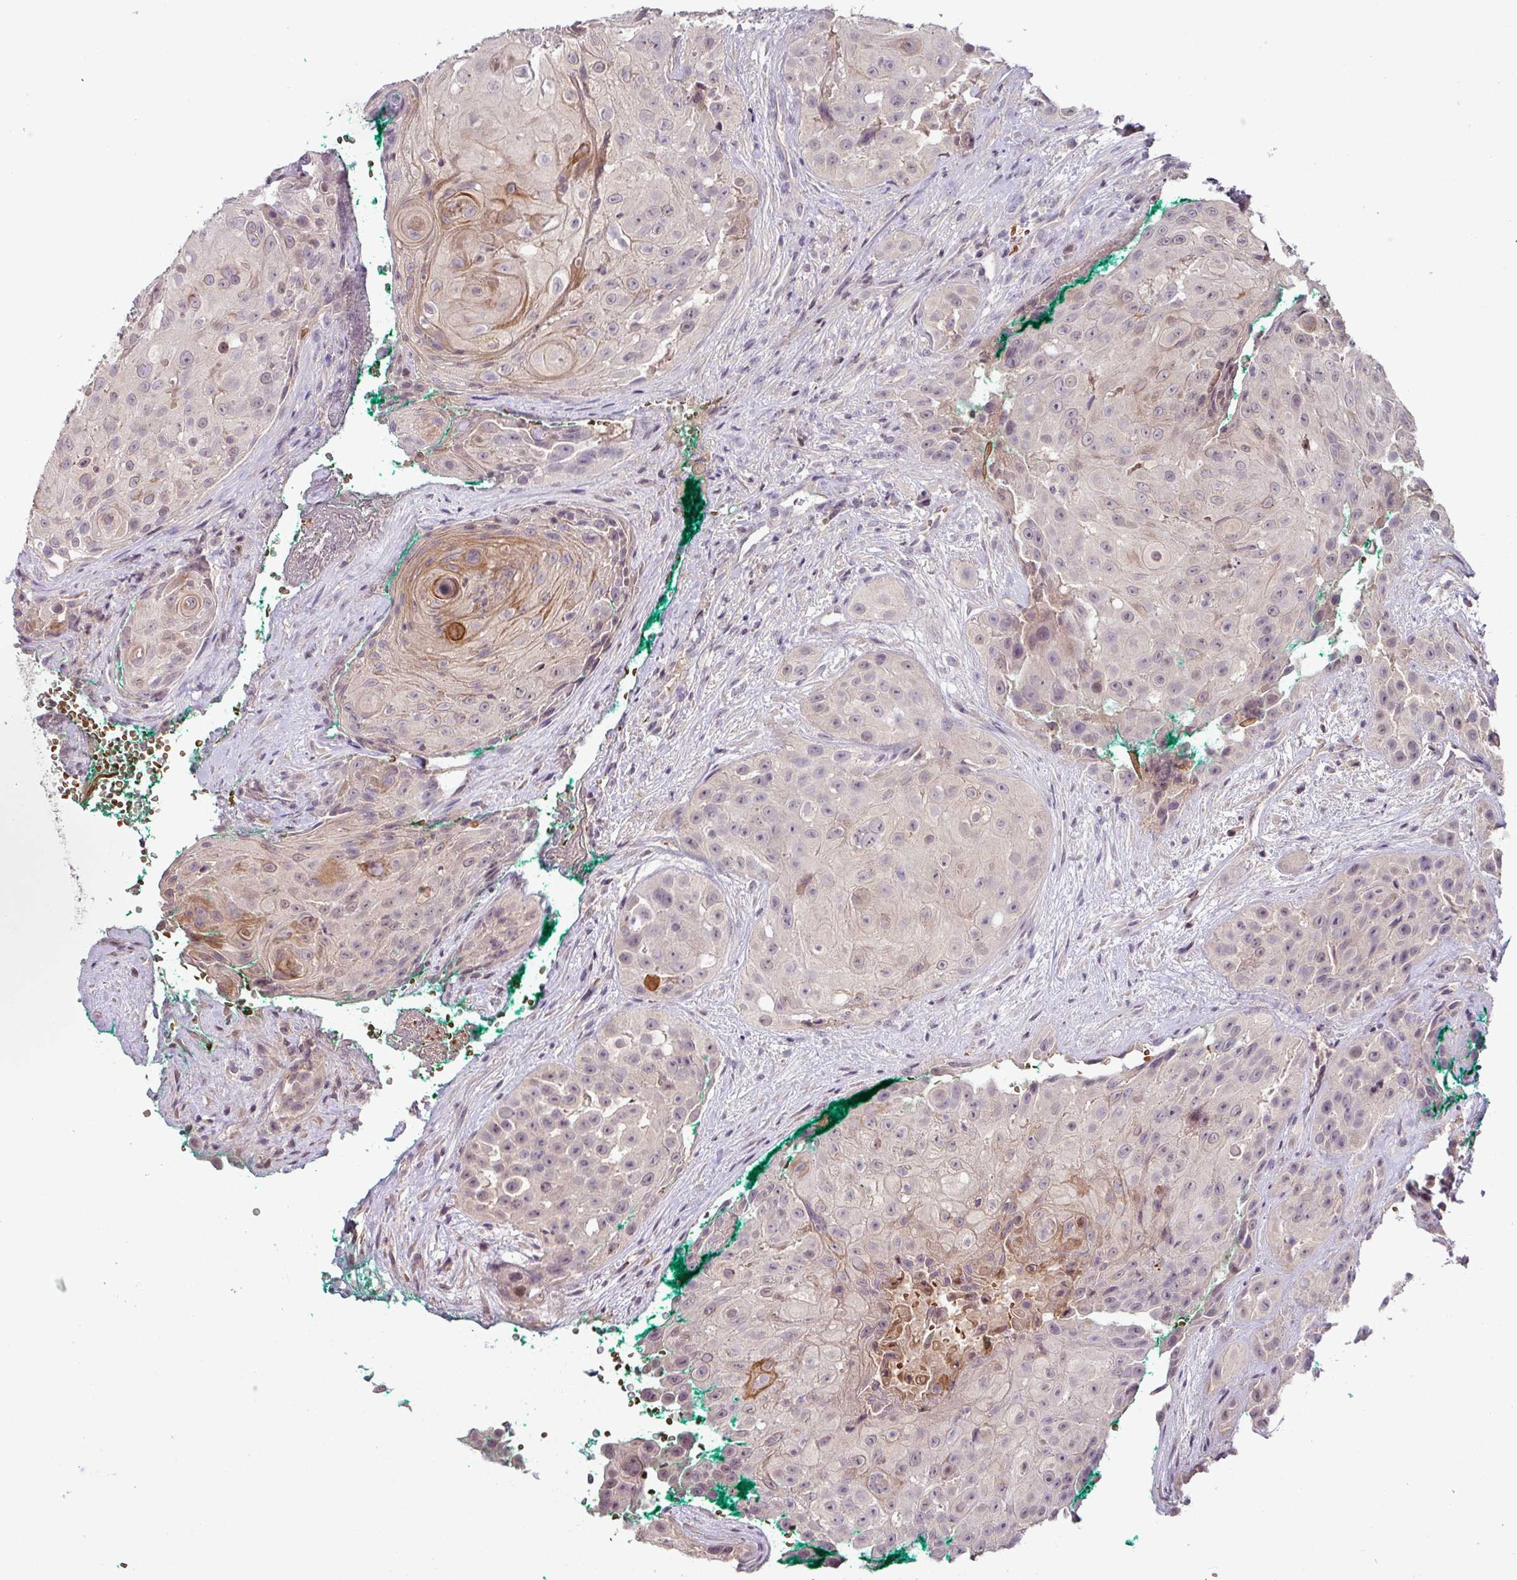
{"staining": {"intensity": "moderate", "quantity": "<25%", "location": "cytoplasmic/membranous"}, "tissue": "head and neck cancer", "cell_type": "Tumor cells", "image_type": "cancer", "snomed": [{"axis": "morphology", "description": "Squamous cell carcinoma, NOS"}, {"axis": "topography", "description": "Head-Neck"}], "caption": "The image shows staining of head and neck cancer, revealing moderate cytoplasmic/membranous protein positivity (brown color) within tumor cells.", "gene": "SLC5A10", "patient": {"sex": "male", "age": 83}}